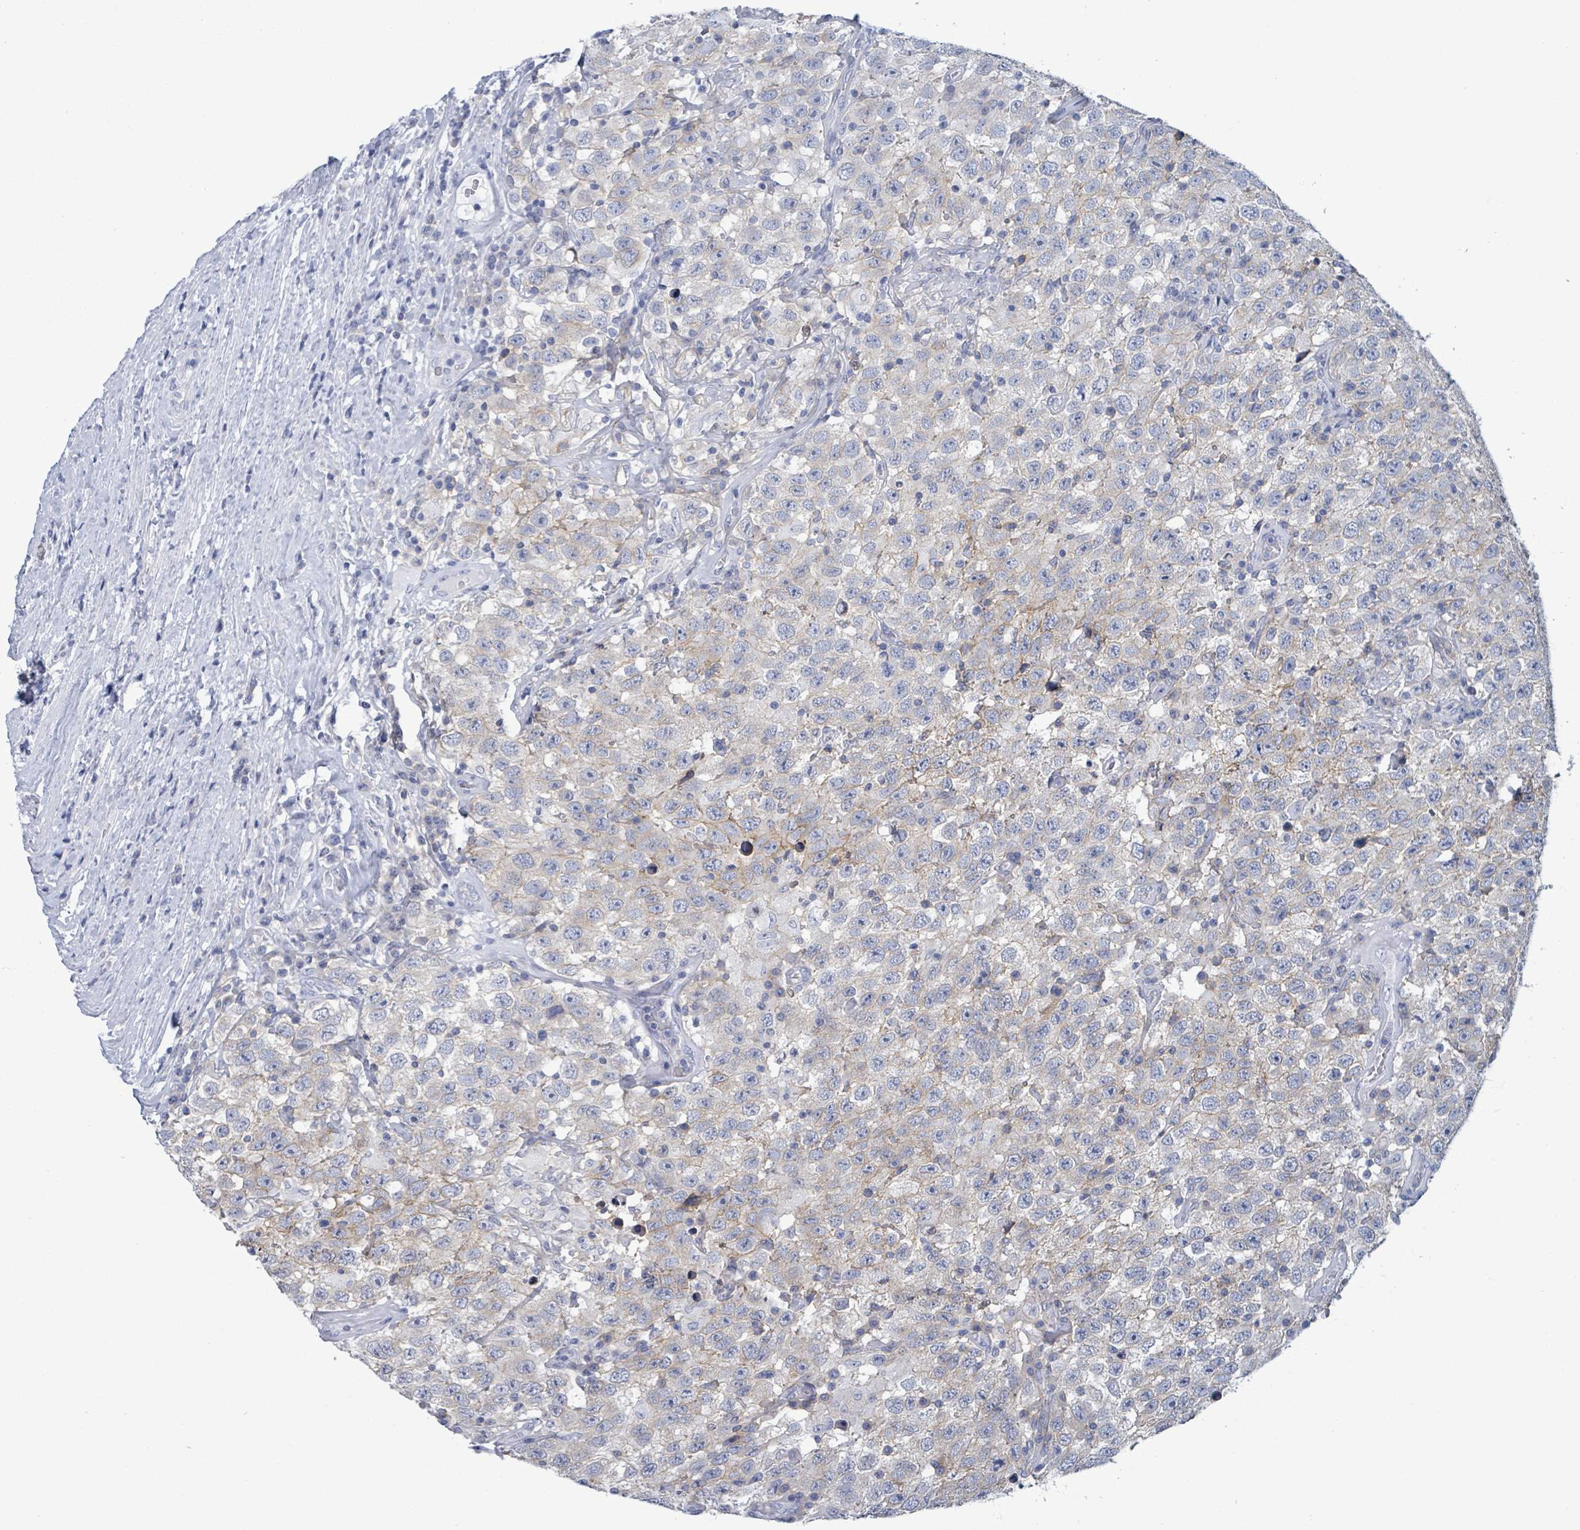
{"staining": {"intensity": "weak", "quantity": "<25%", "location": "cytoplasmic/membranous"}, "tissue": "testis cancer", "cell_type": "Tumor cells", "image_type": "cancer", "snomed": [{"axis": "morphology", "description": "Seminoma, NOS"}, {"axis": "topography", "description": "Testis"}], "caption": "Tumor cells are negative for protein expression in human seminoma (testis). (Brightfield microscopy of DAB immunohistochemistry (IHC) at high magnification).", "gene": "BSG", "patient": {"sex": "male", "age": 41}}